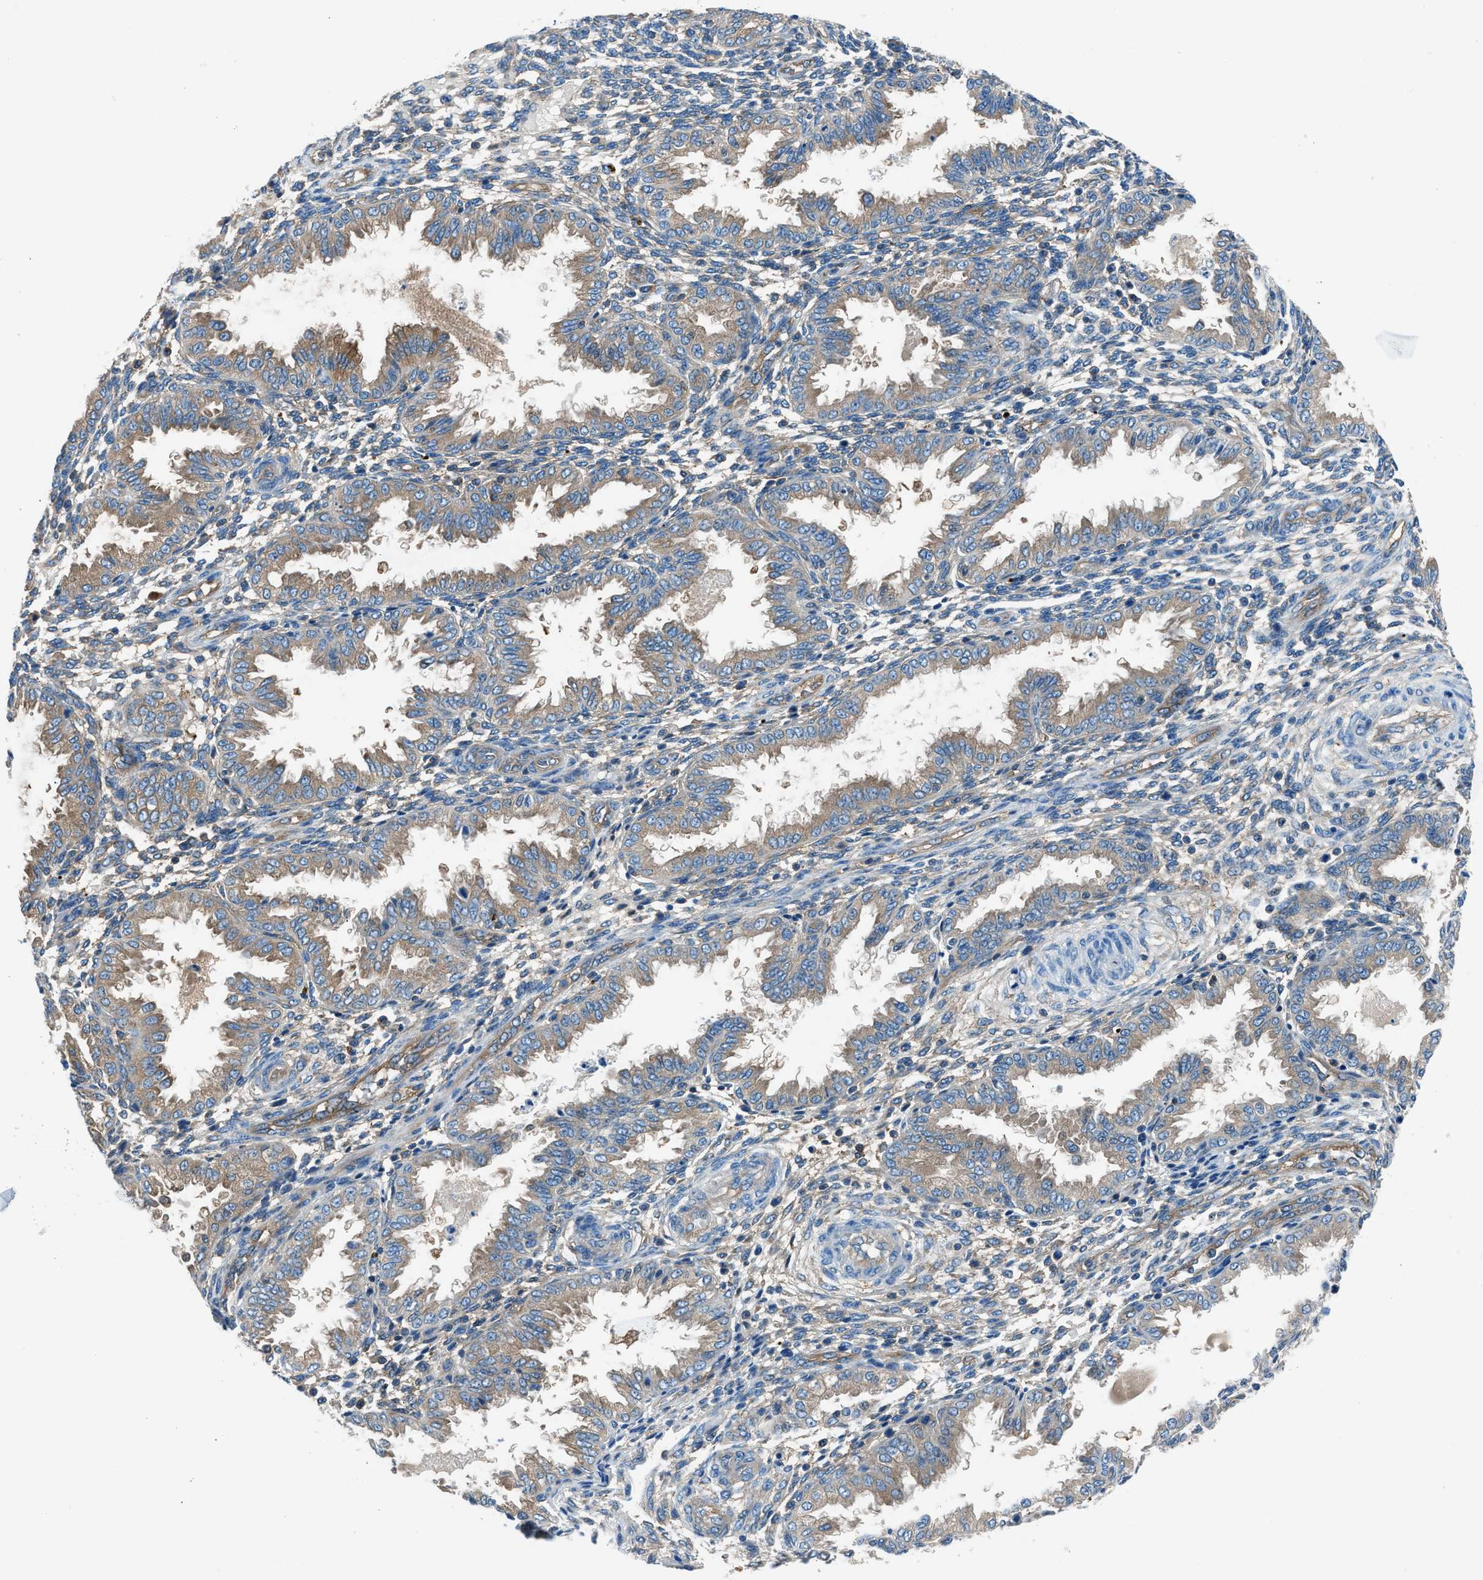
{"staining": {"intensity": "moderate", "quantity": "<25%", "location": "cytoplasmic/membranous"}, "tissue": "endometrium", "cell_type": "Cells in endometrial stroma", "image_type": "normal", "snomed": [{"axis": "morphology", "description": "Normal tissue, NOS"}, {"axis": "topography", "description": "Endometrium"}], "caption": "A histopathology image of endometrium stained for a protein exhibits moderate cytoplasmic/membranous brown staining in cells in endometrial stroma. The protein of interest is stained brown, and the nuclei are stained in blue (DAB (3,3'-diaminobenzidine) IHC with brightfield microscopy, high magnification).", "gene": "SARS1", "patient": {"sex": "female", "age": 33}}